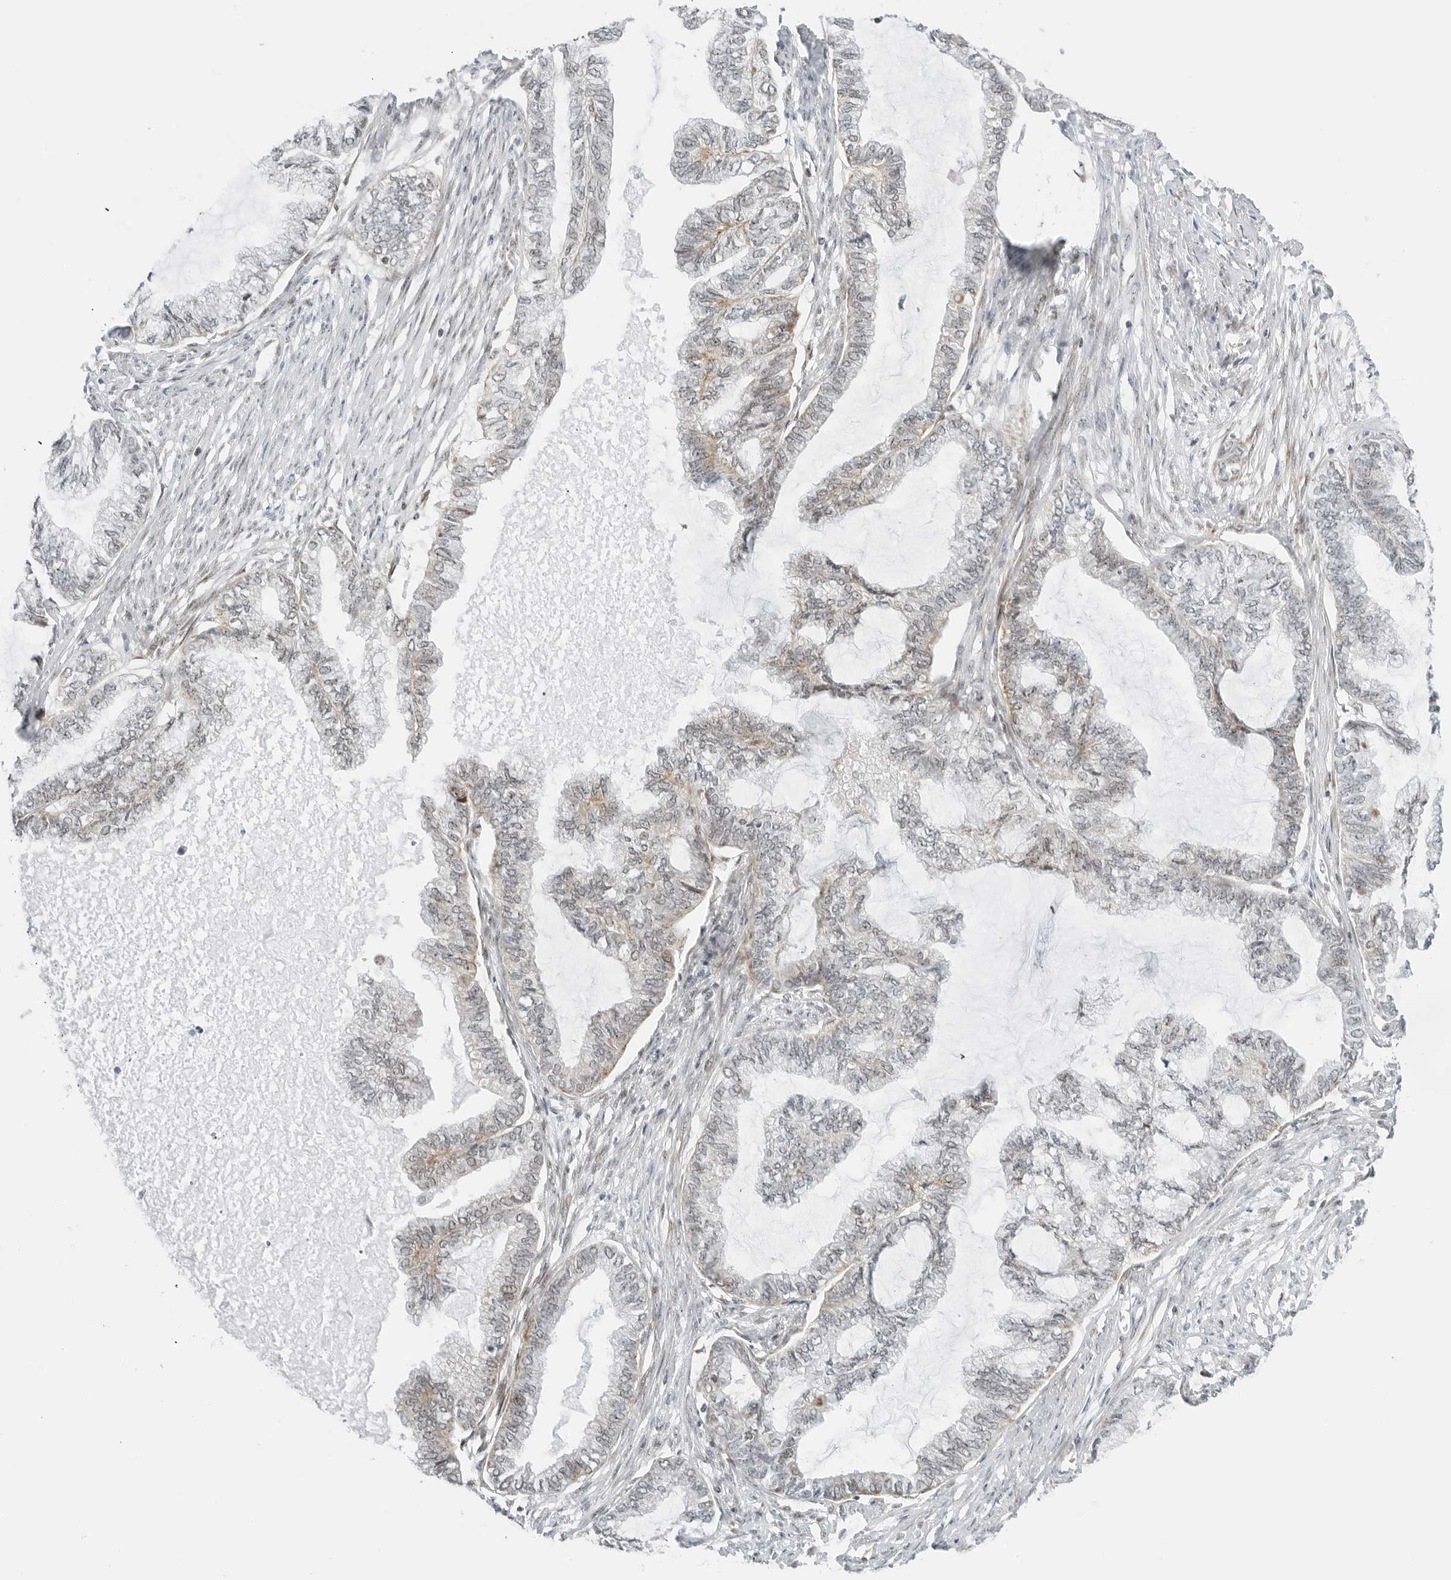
{"staining": {"intensity": "weak", "quantity": "<25%", "location": "cytoplasmic/membranous"}, "tissue": "endometrial cancer", "cell_type": "Tumor cells", "image_type": "cancer", "snomed": [{"axis": "morphology", "description": "Adenocarcinoma, NOS"}, {"axis": "topography", "description": "Endometrium"}], "caption": "Human endometrial adenocarcinoma stained for a protein using immunohistochemistry shows no positivity in tumor cells.", "gene": "RIMKLA", "patient": {"sex": "female", "age": 86}}